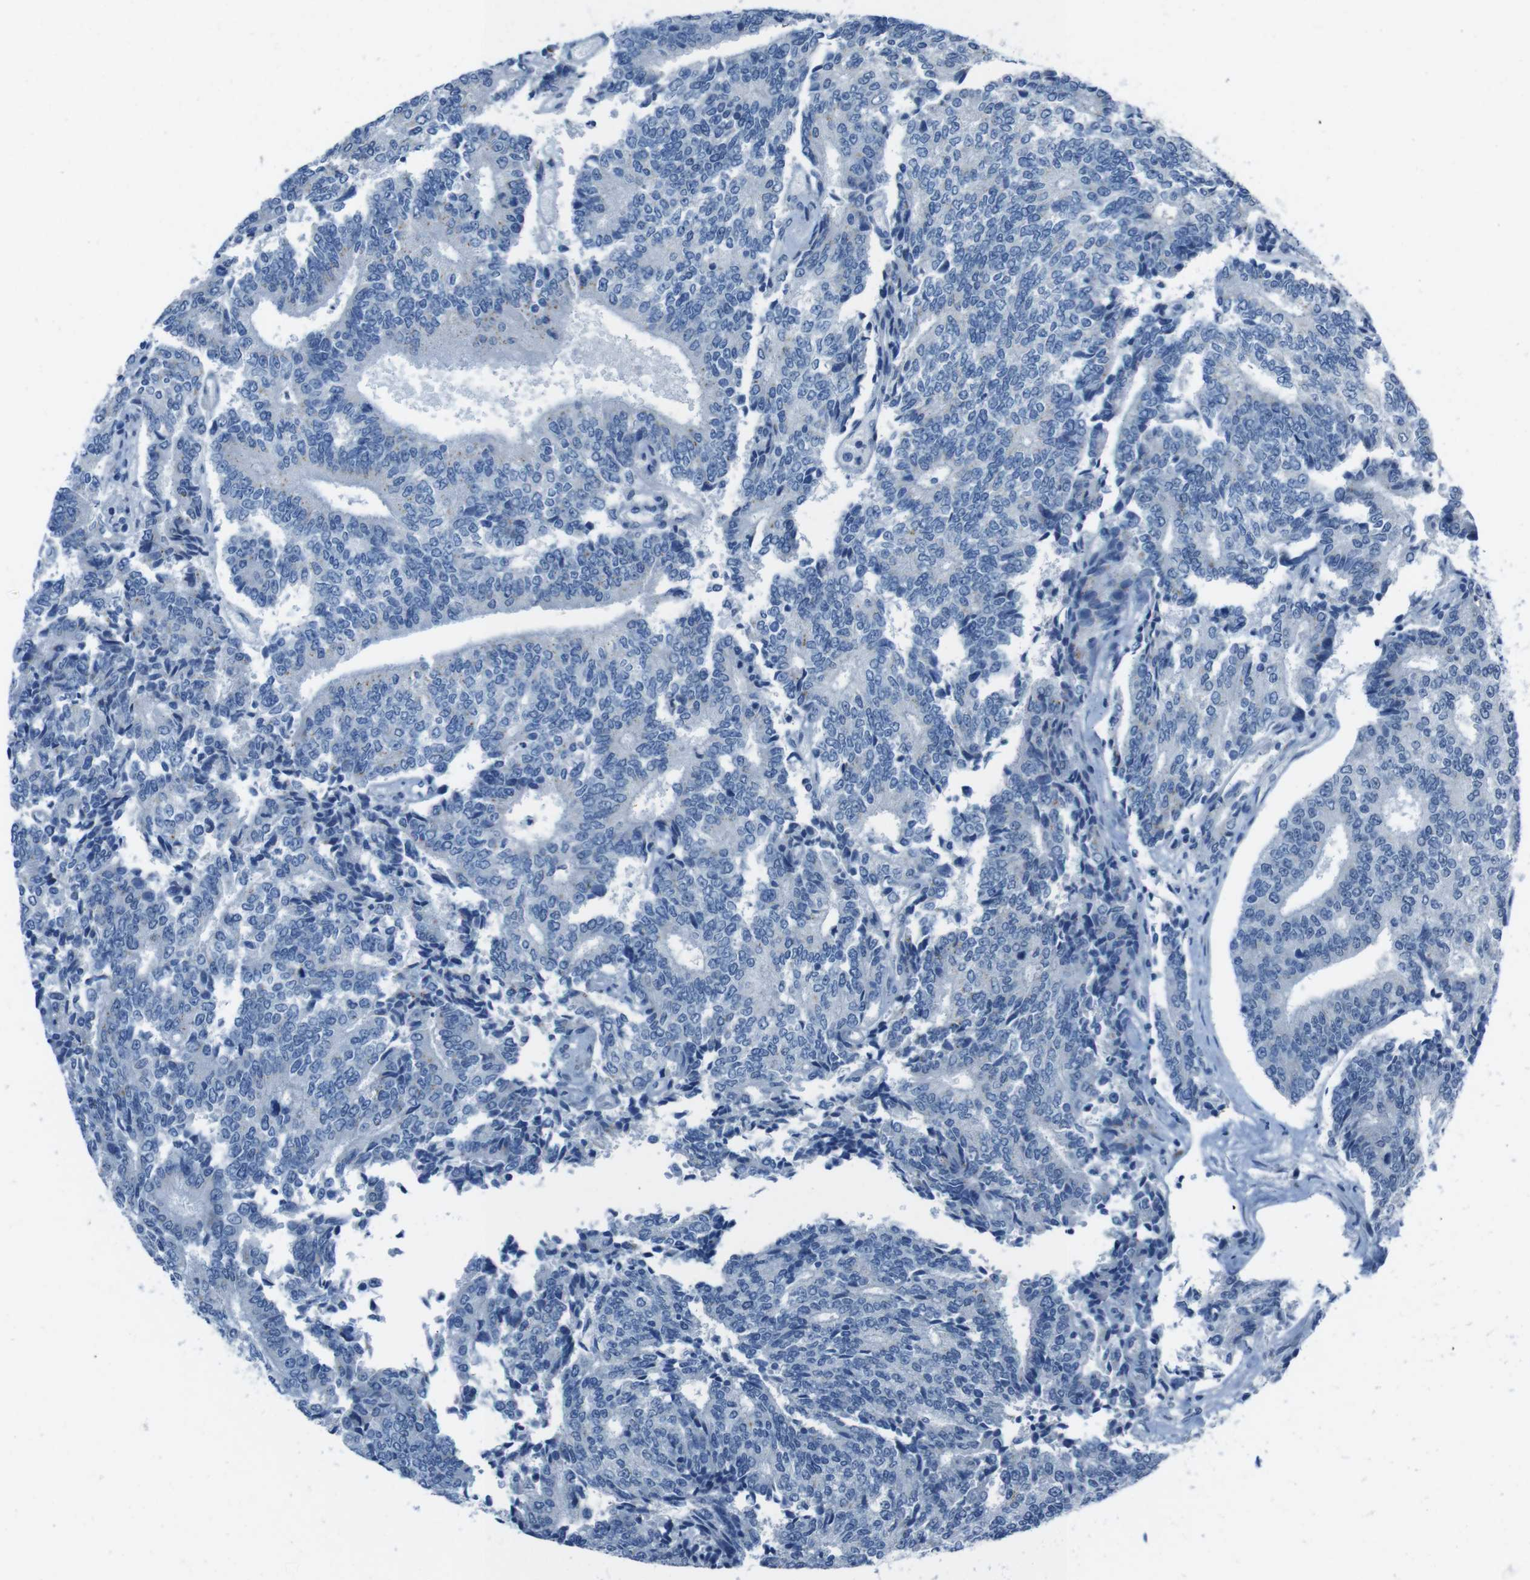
{"staining": {"intensity": "weak", "quantity": "<25%", "location": "cytoplasmic/membranous"}, "tissue": "prostate cancer", "cell_type": "Tumor cells", "image_type": "cancer", "snomed": [{"axis": "morphology", "description": "Normal tissue, NOS"}, {"axis": "morphology", "description": "Adenocarcinoma, High grade"}, {"axis": "topography", "description": "Prostate"}, {"axis": "topography", "description": "Seminal veicle"}], "caption": "DAB (3,3'-diaminobenzidine) immunohistochemical staining of human adenocarcinoma (high-grade) (prostate) displays no significant expression in tumor cells. (DAB (3,3'-diaminobenzidine) immunohistochemistry (IHC), high magnification).", "gene": "CDHR2", "patient": {"sex": "male", "age": 55}}